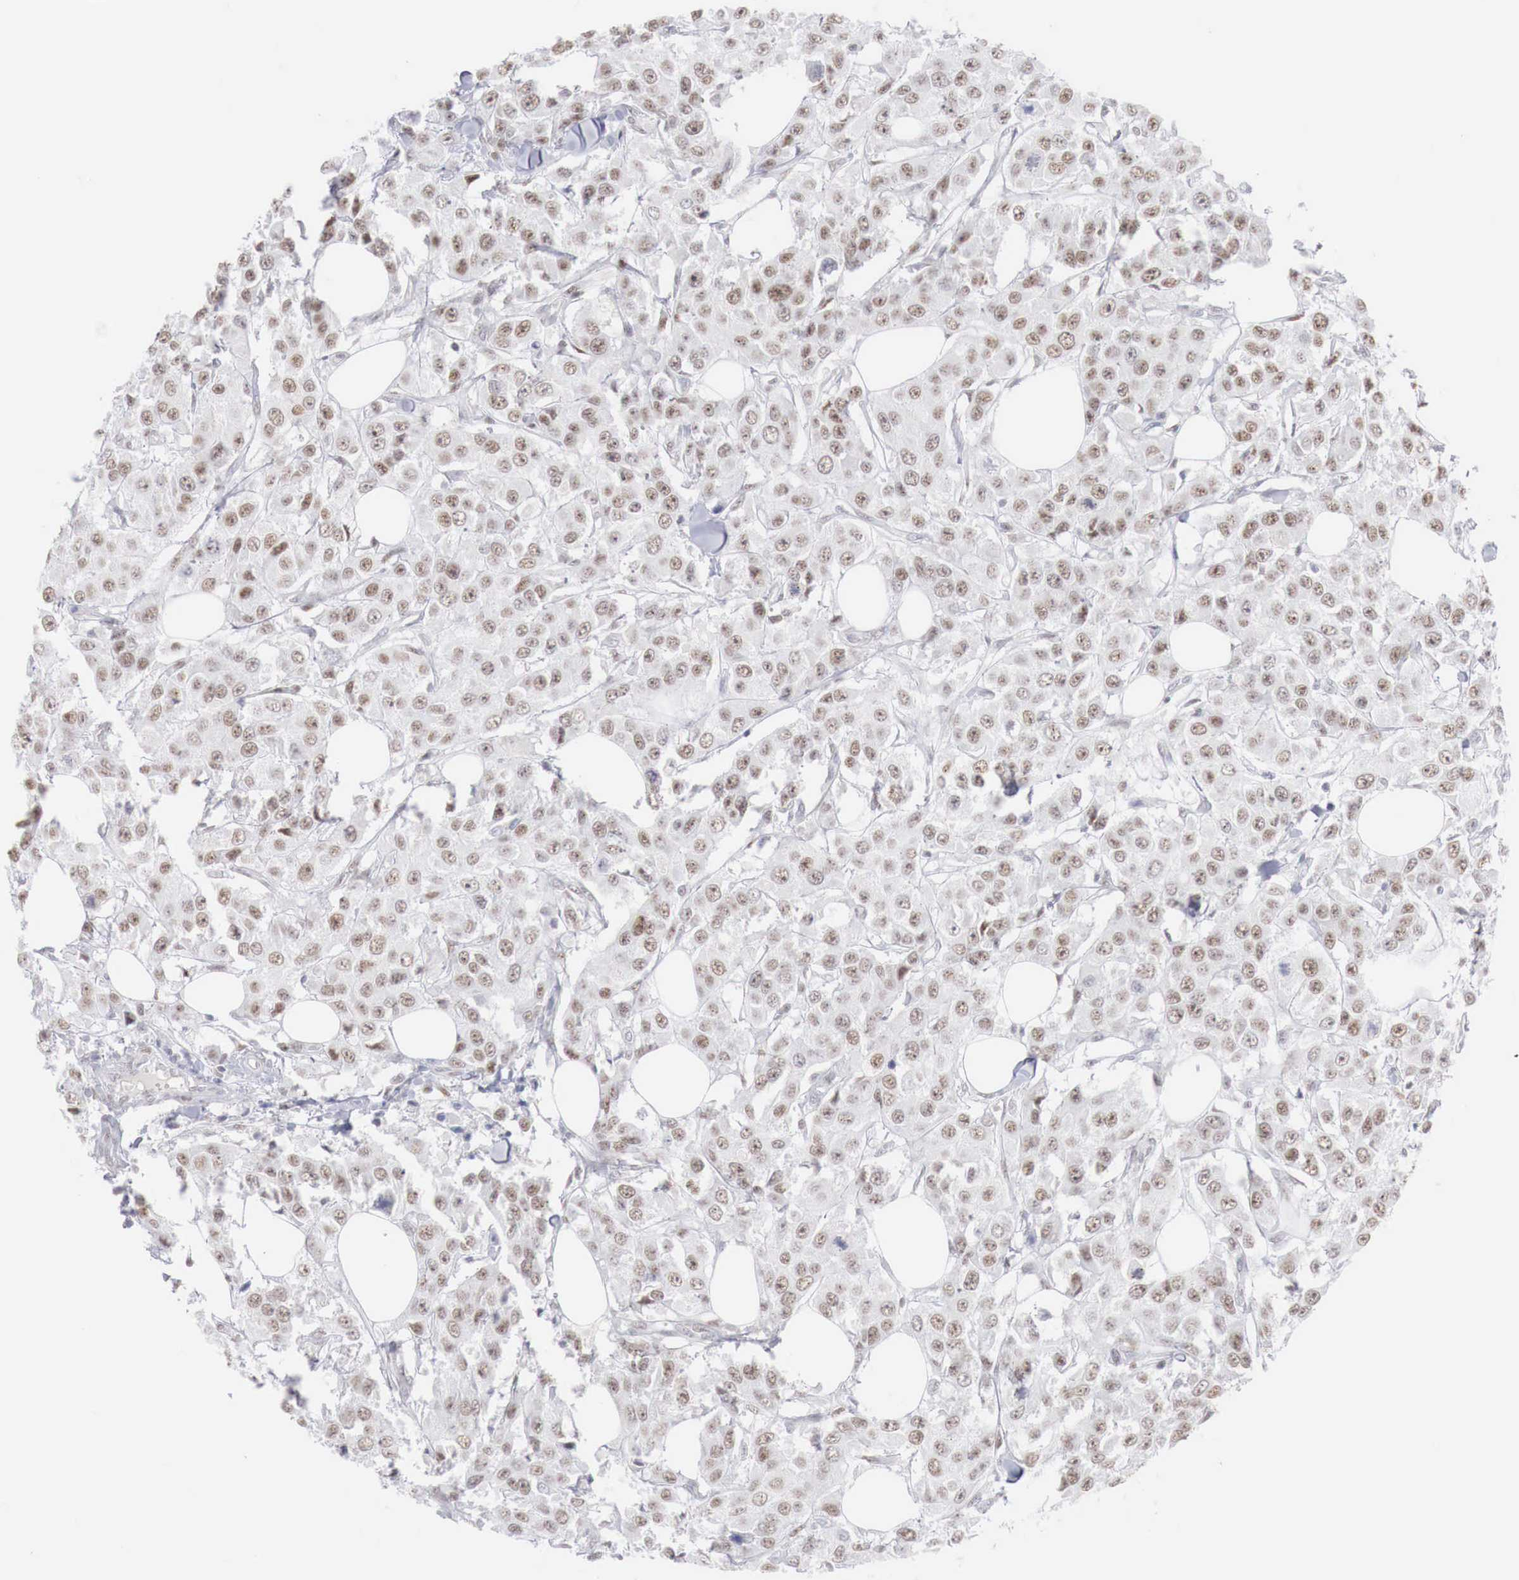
{"staining": {"intensity": "moderate", "quantity": ">75%", "location": "nuclear"}, "tissue": "breast cancer", "cell_type": "Tumor cells", "image_type": "cancer", "snomed": [{"axis": "morphology", "description": "Duct carcinoma"}, {"axis": "topography", "description": "Breast"}], "caption": "This is an image of immunohistochemistry (IHC) staining of breast invasive ductal carcinoma, which shows moderate positivity in the nuclear of tumor cells.", "gene": "FOXP2", "patient": {"sex": "female", "age": 58}}